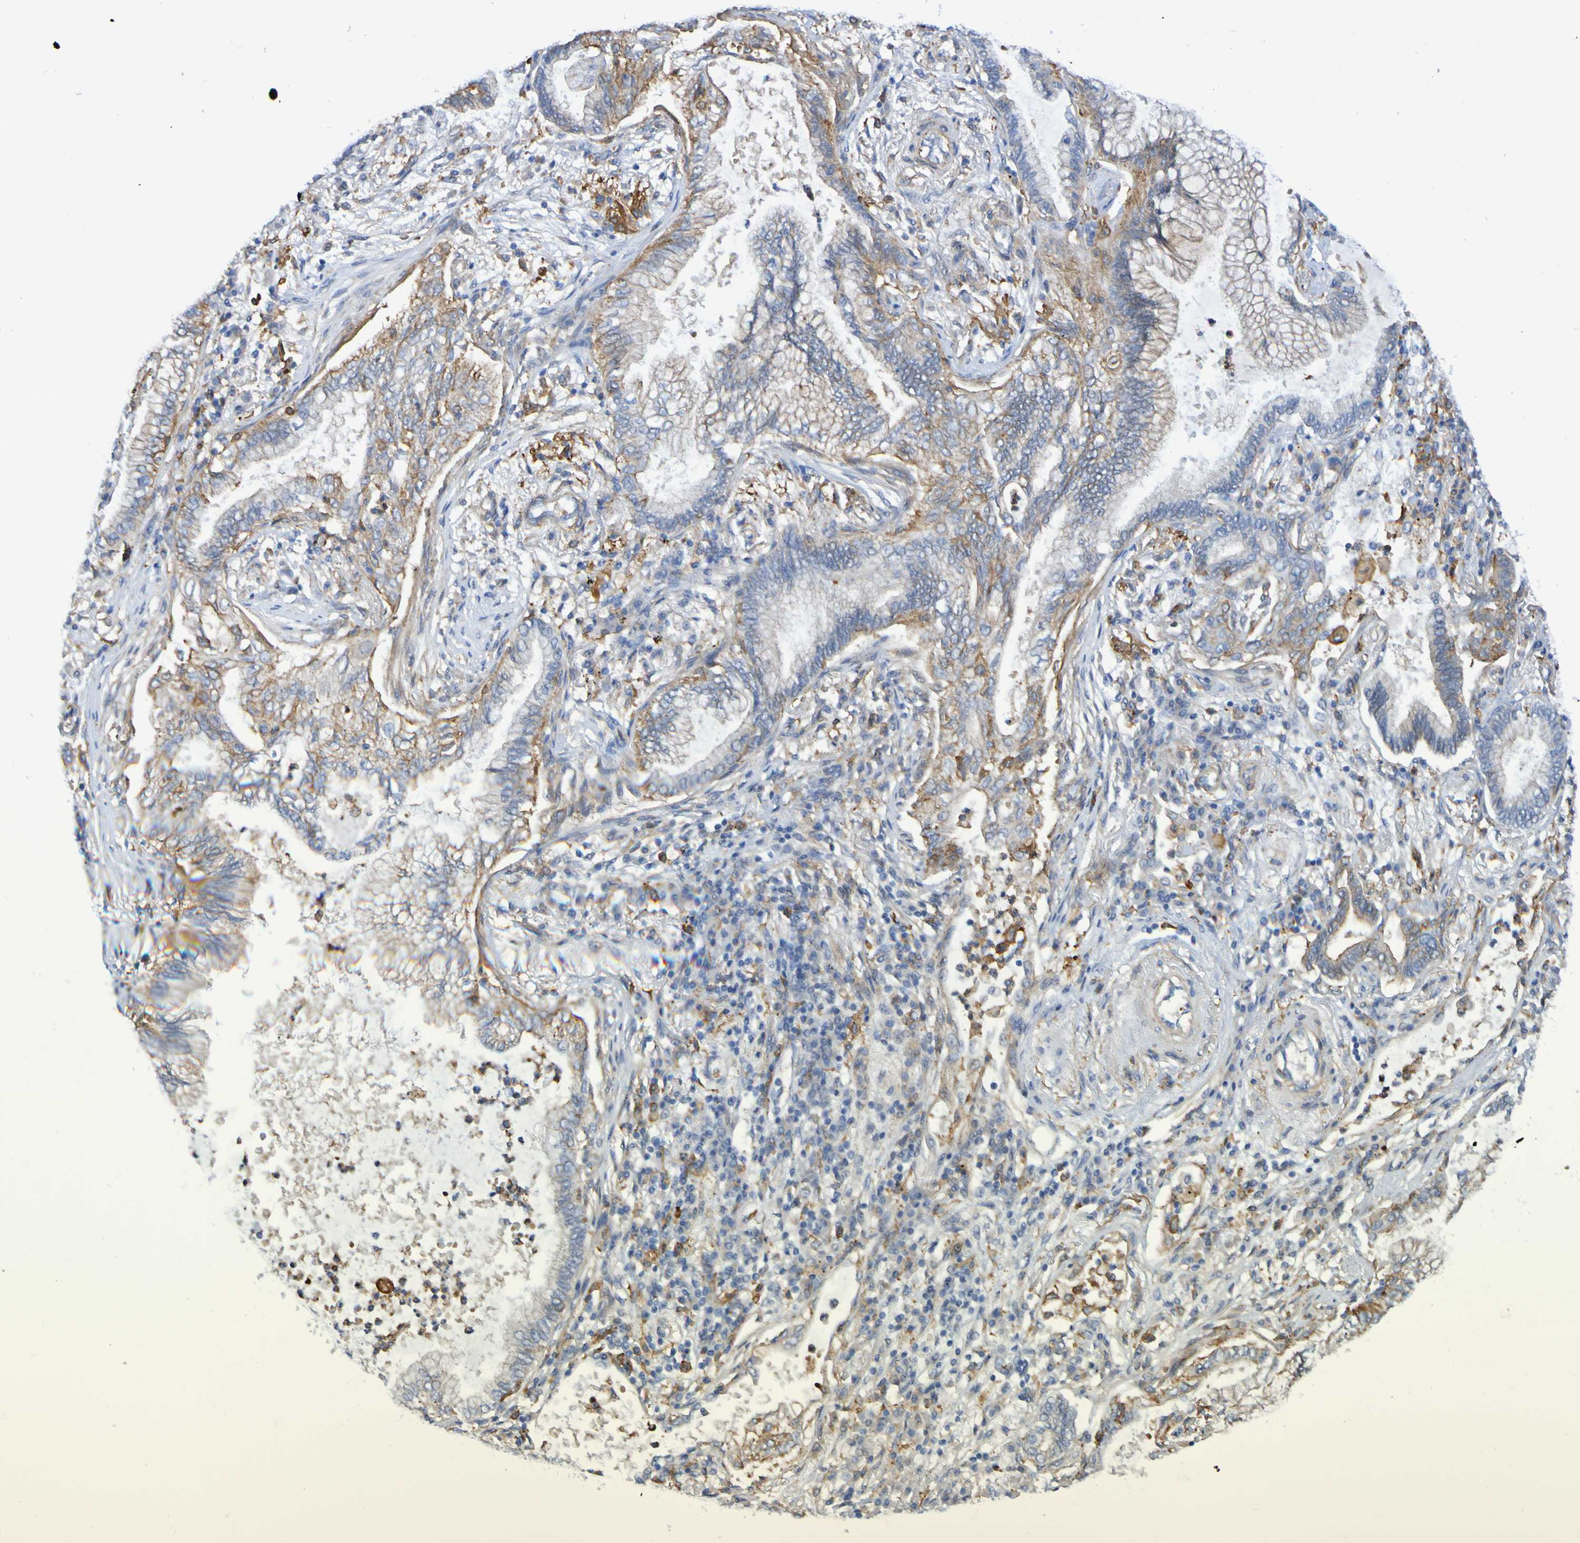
{"staining": {"intensity": "moderate", "quantity": "25%-75%", "location": "cytoplasmic/membranous"}, "tissue": "lung cancer", "cell_type": "Tumor cells", "image_type": "cancer", "snomed": [{"axis": "morphology", "description": "Normal tissue, NOS"}, {"axis": "morphology", "description": "Adenocarcinoma, NOS"}, {"axis": "topography", "description": "Bronchus"}, {"axis": "topography", "description": "Lung"}], "caption": "Moderate cytoplasmic/membranous staining is identified in approximately 25%-75% of tumor cells in lung adenocarcinoma.", "gene": "SCRG1", "patient": {"sex": "female", "age": 70}}